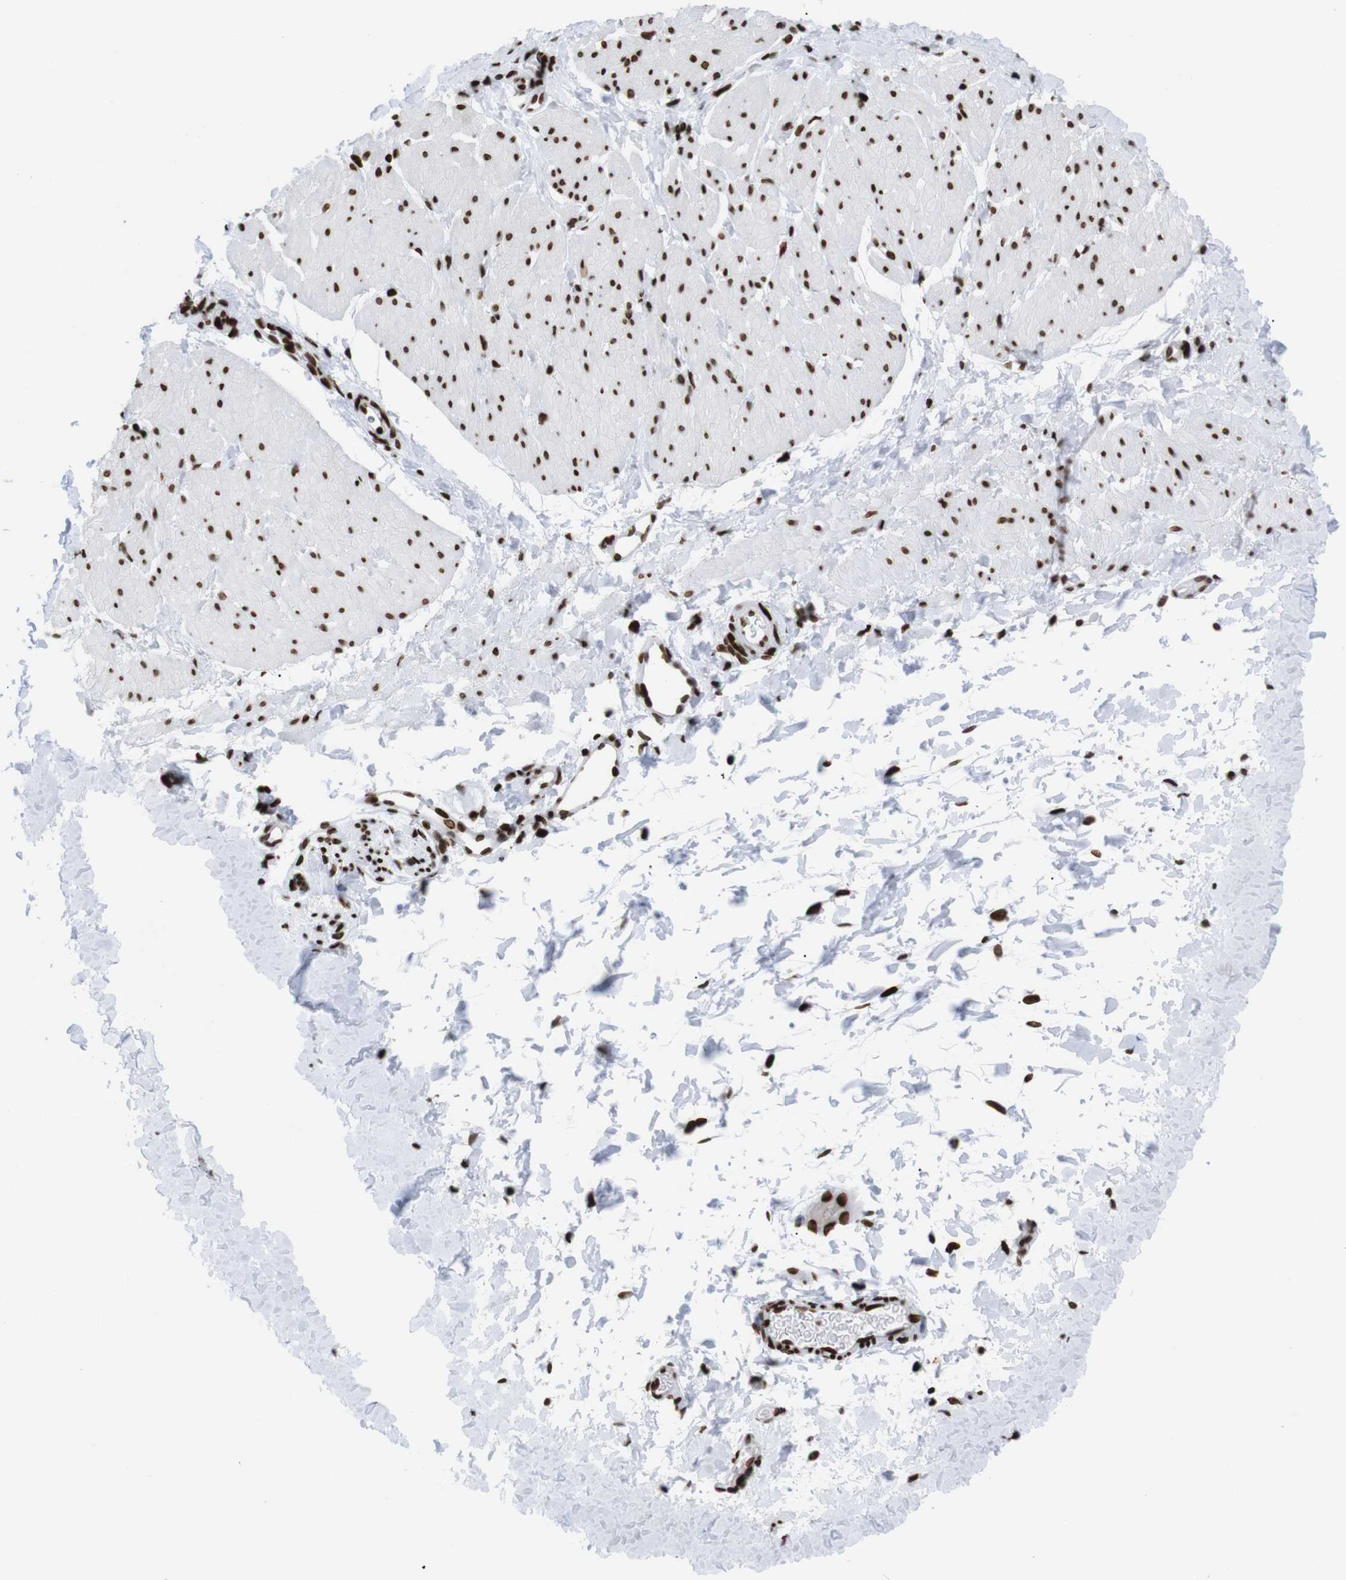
{"staining": {"intensity": "strong", "quantity": ">75%", "location": "nuclear"}, "tissue": "smooth muscle", "cell_type": "Smooth muscle cells", "image_type": "normal", "snomed": [{"axis": "morphology", "description": "Normal tissue, NOS"}, {"axis": "topography", "description": "Smooth muscle"}], "caption": "Immunohistochemical staining of benign human smooth muscle shows high levels of strong nuclear expression in approximately >75% of smooth muscle cells. The protein is stained brown, and the nuclei are stained in blue (DAB (3,3'-diaminobenzidine) IHC with brightfield microscopy, high magnification).", "gene": "H1", "patient": {"sex": "male", "age": 16}}